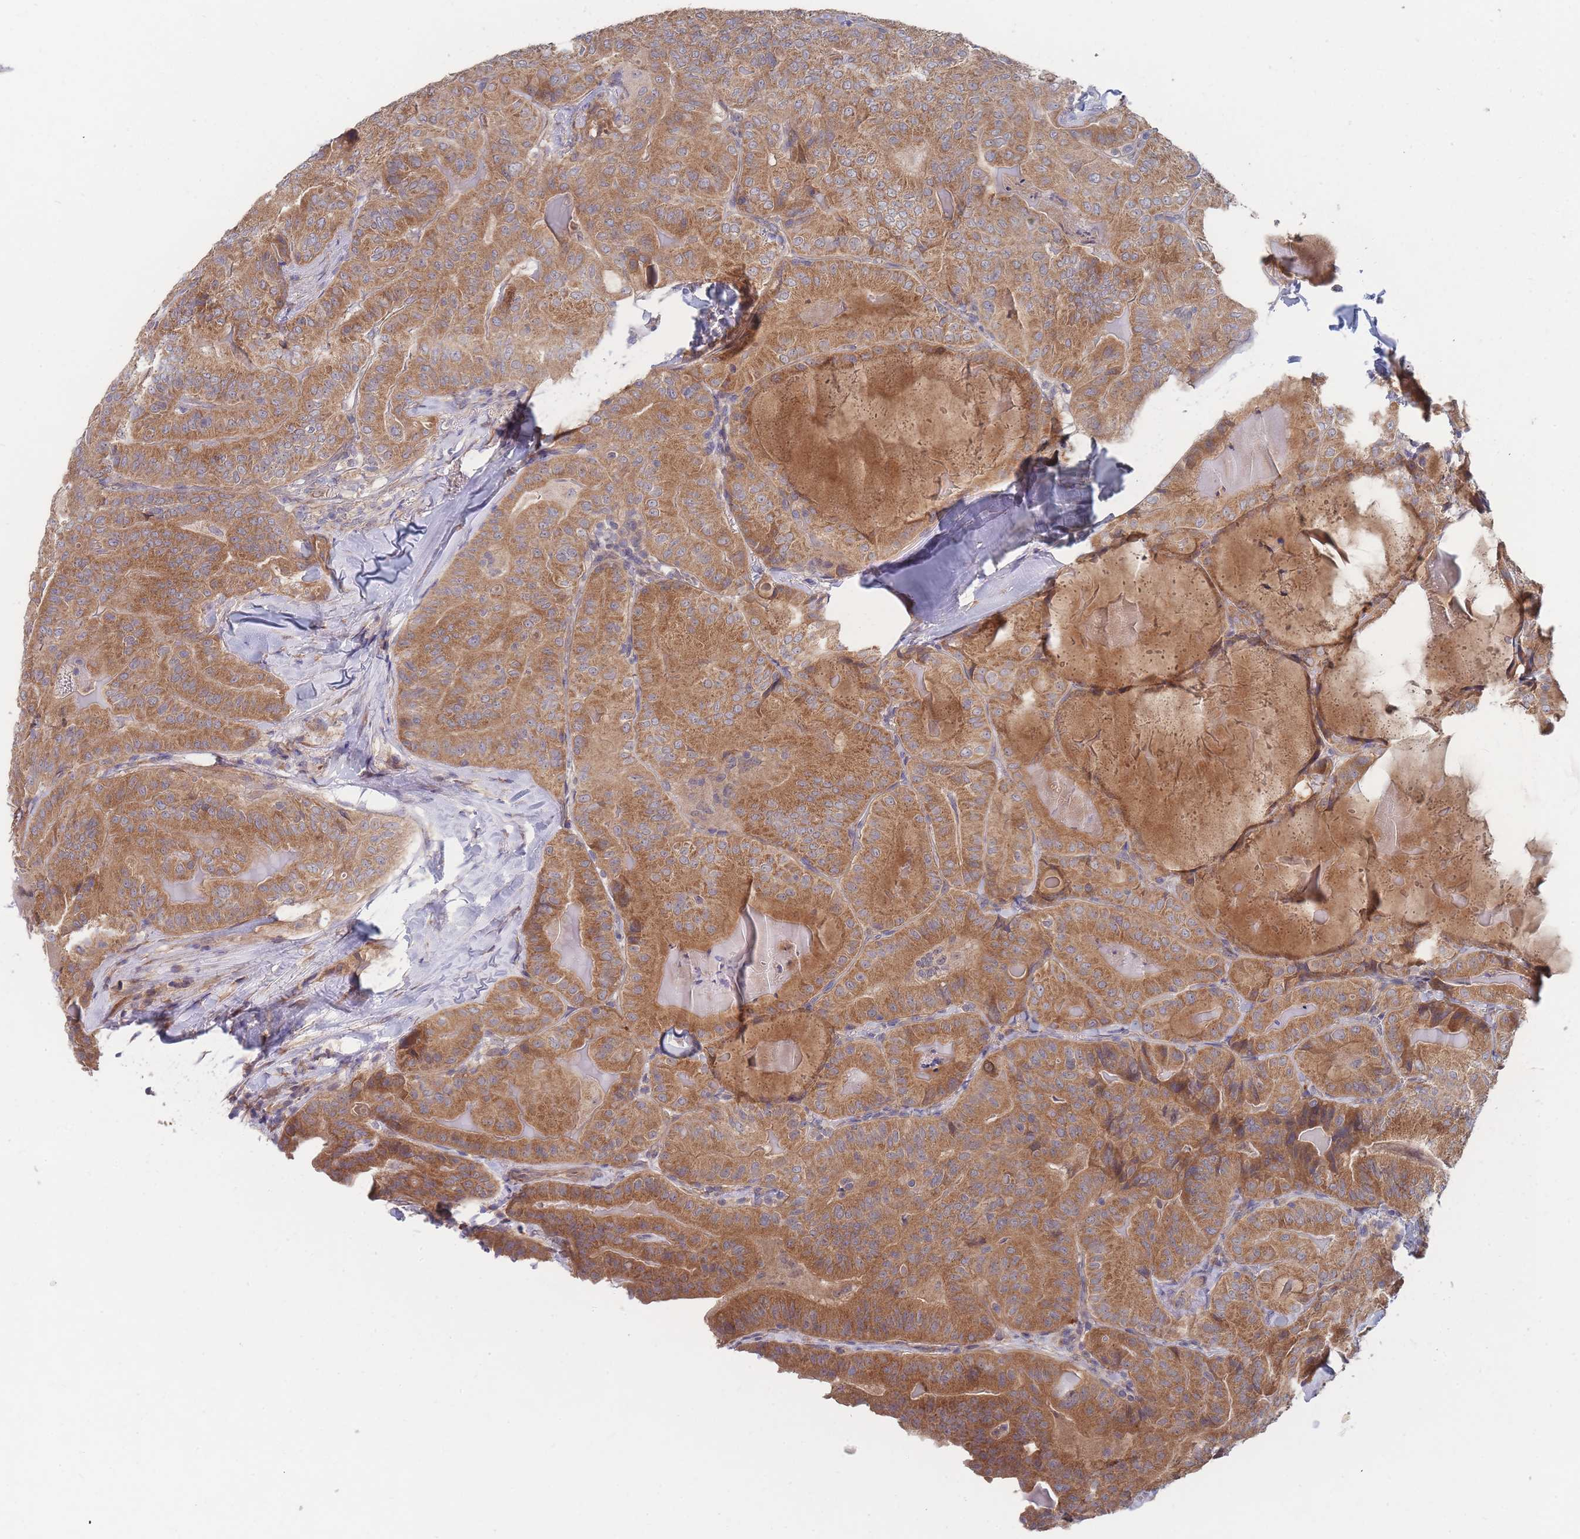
{"staining": {"intensity": "moderate", "quantity": ">75%", "location": "cytoplasmic/membranous"}, "tissue": "thyroid cancer", "cell_type": "Tumor cells", "image_type": "cancer", "snomed": [{"axis": "morphology", "description": "Papillary adenocarcinoma, NOS"}, {"axis": "topography", "description": "Thyroid gland"}], "caption": "Thyroid cancer (papillary adenocarcinoma) stained for a protein displays moderate cytoplasmic/membranous positivity in tumor cells.", "gene": "SLC35F5", "patient": {"sex": "female", "age": 68}}